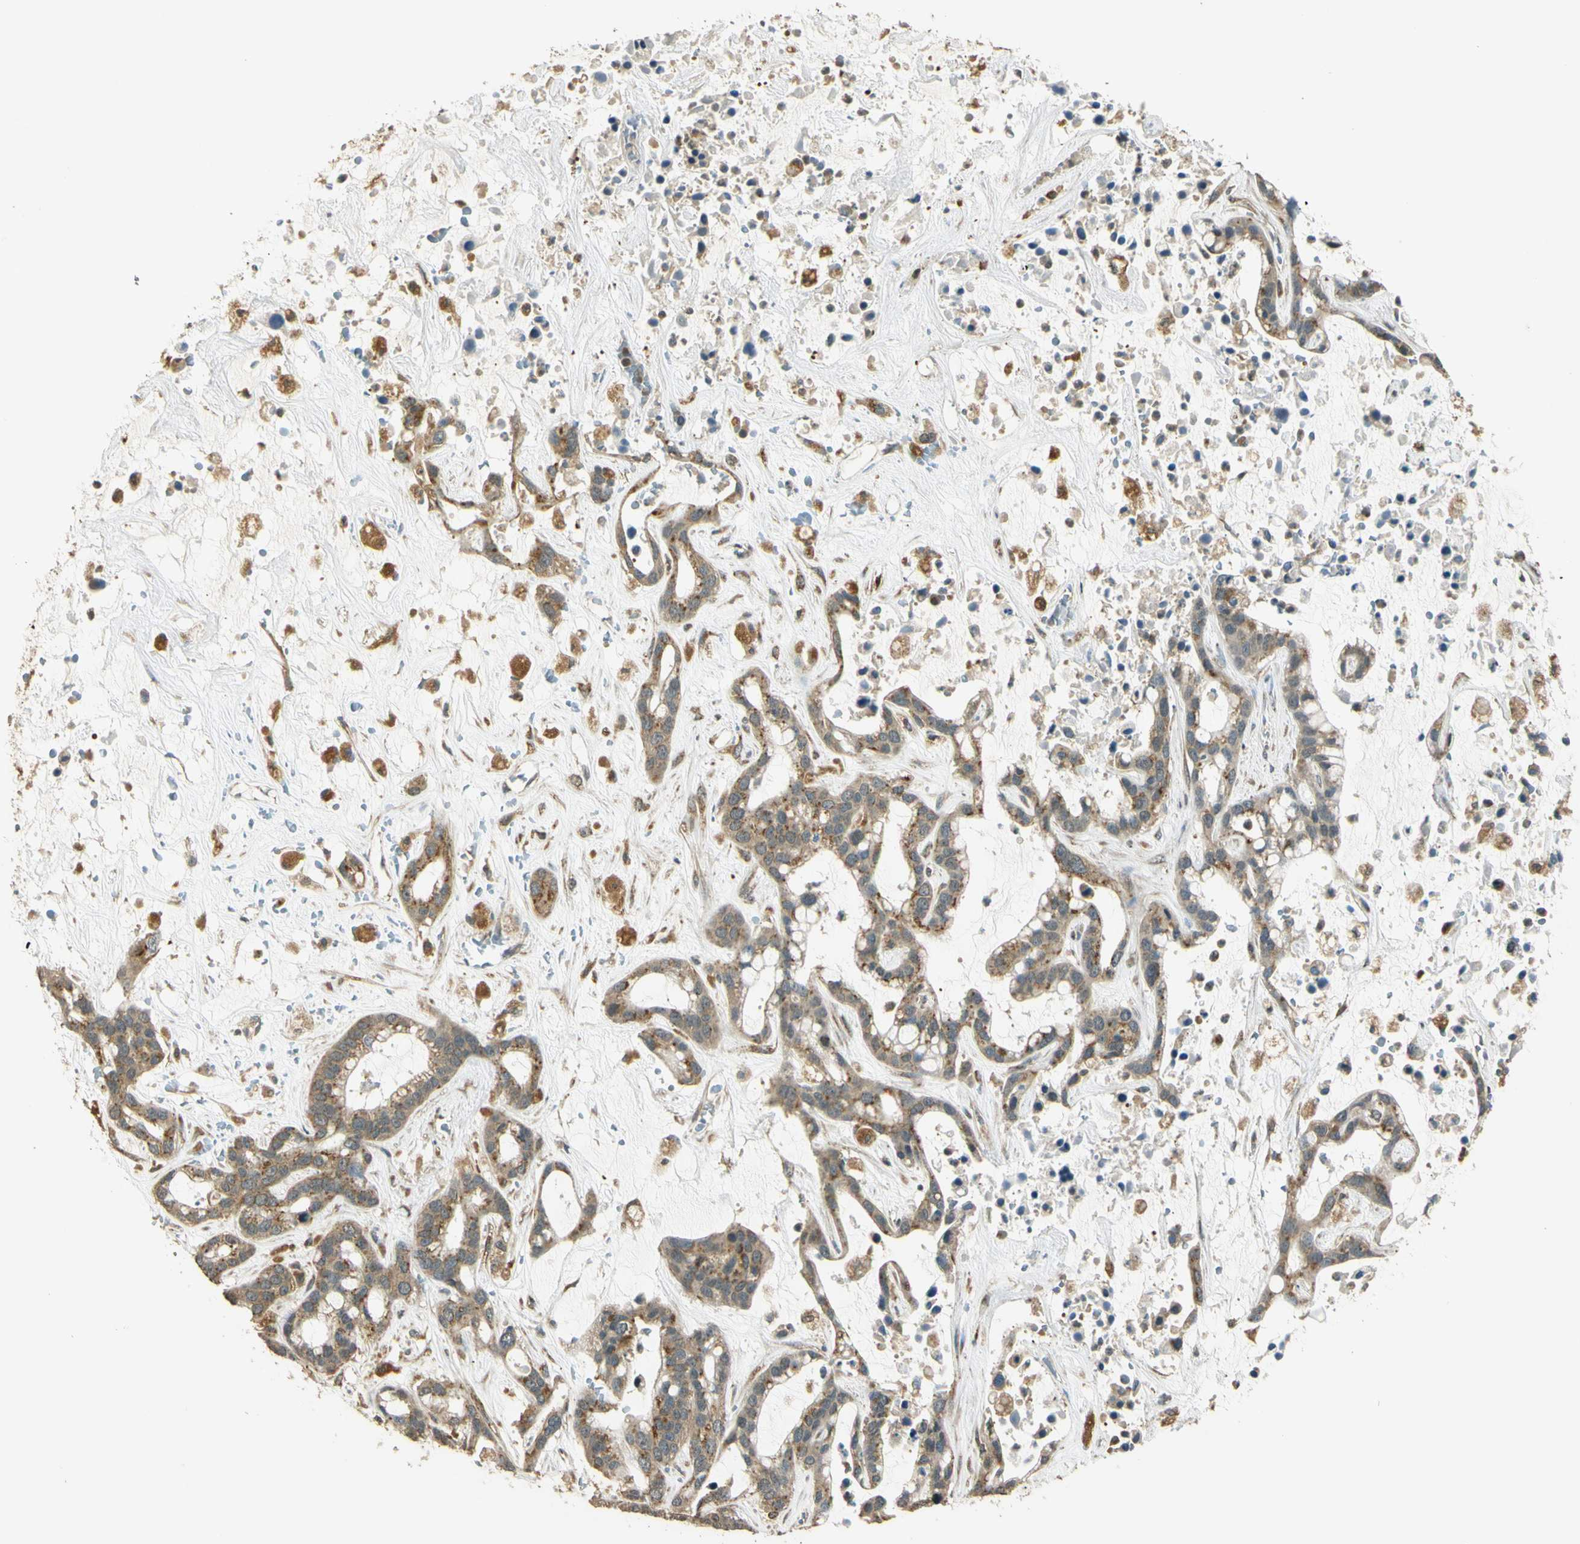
{"staining": {"intensity": "moderate", "quantity": ">75%", "location": "cytoplasmic/membranous"}, "tissue": "liver cancer", "cell_type": "Tumor cells", "image_type": "cancer", "snomed": [{"axis": "morphology", "description": "Cholangiocarcinoma"}, {"axis": "topography", "description": "Liver"}], "caption": "Immunohistochemical staining of liver cholangiocarcinoma shows medium levels of moderate cytoplasmic/membranous expression in about >75% of tumor cells.", "gene": "LAMTOR1", "patient": {"sex": "female", "age": 65}}